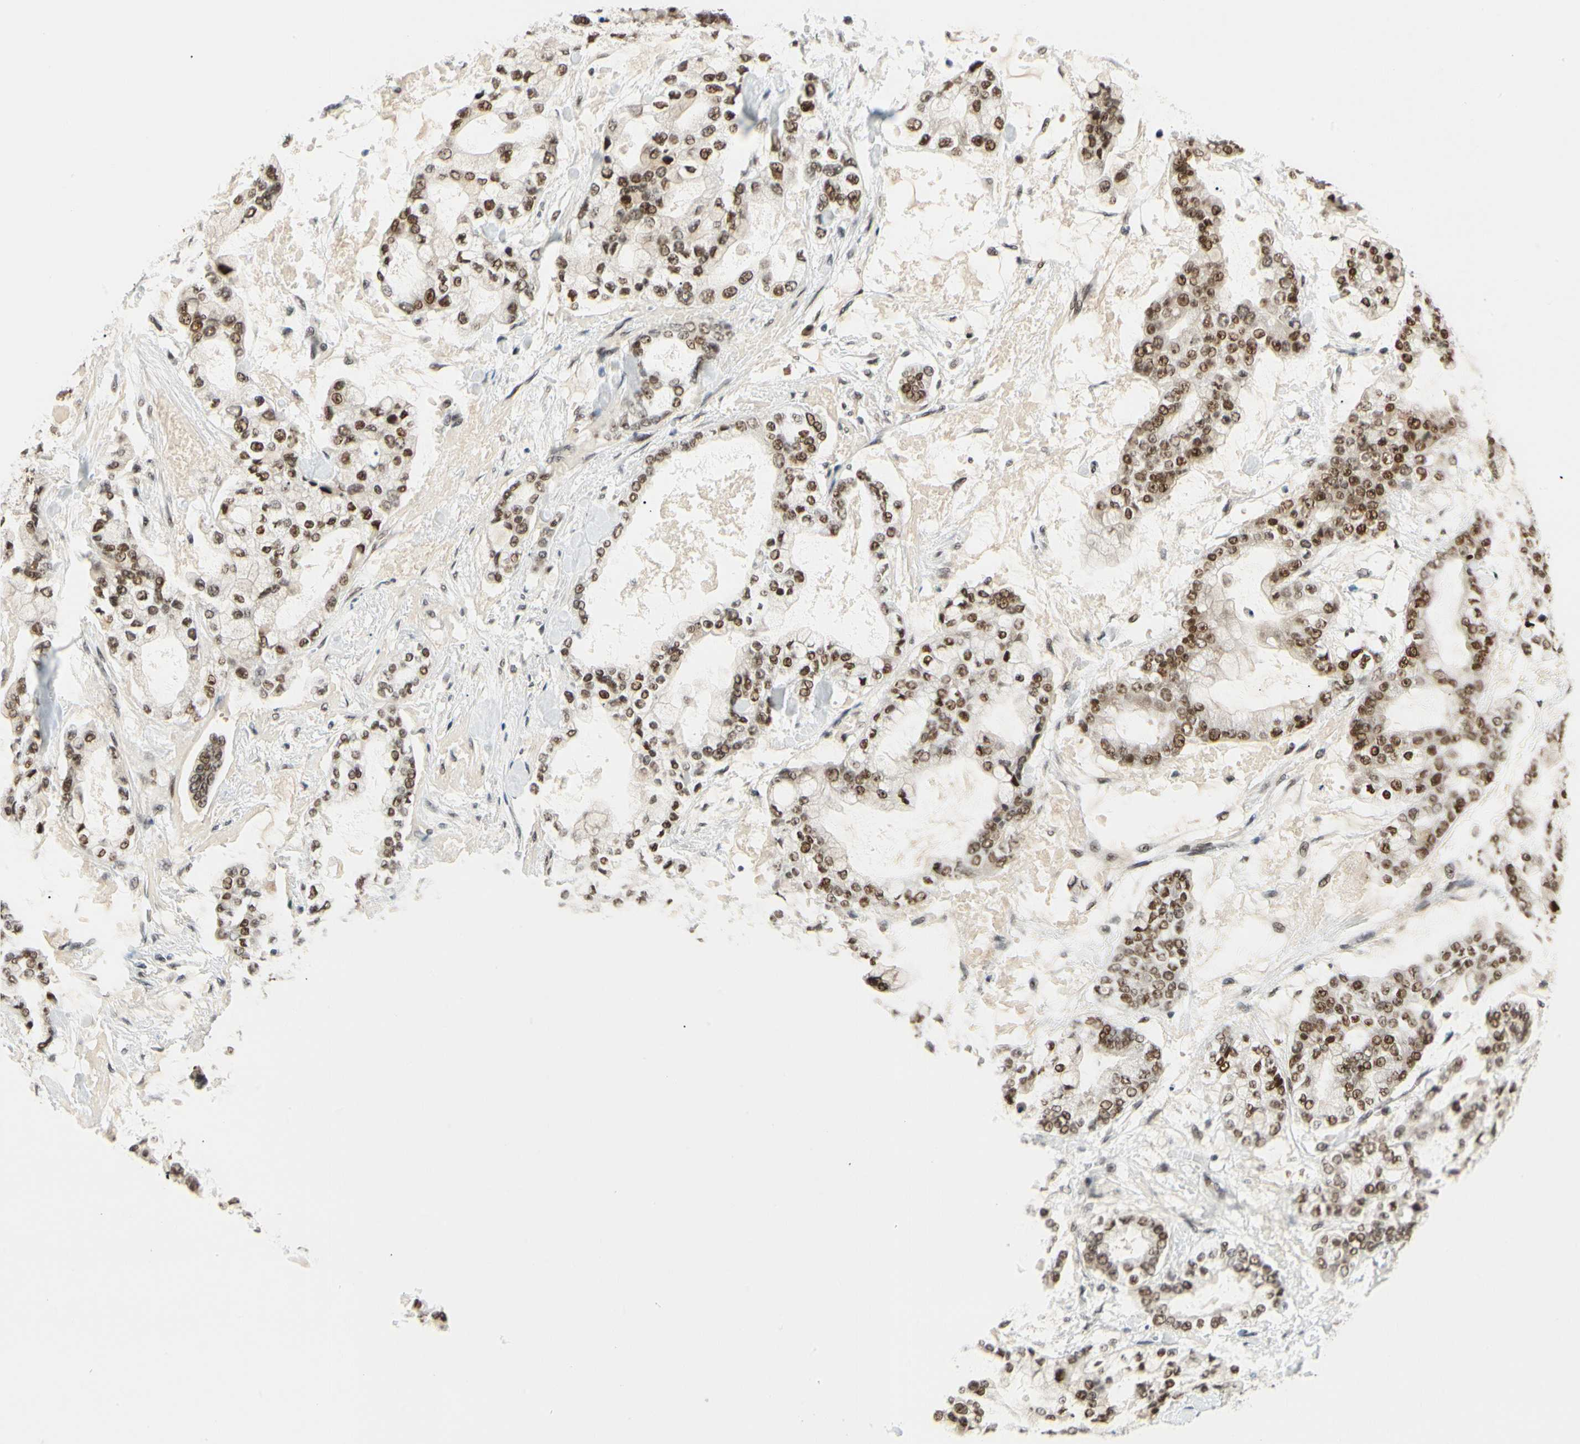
{"staining": {"intensity": "strong", "quantity": ">75%", "location": "nuclear"}, "tissue": "stomach cancer", "cell_type": "Tumor cells", "image_type": "cancer", "snomed": [{"axis": "morphology", "description": "Normal tissue, NOS"}, {"axis": "morphology", "description": "Adenocarcinoma, NOS"}, {"axis": "topography", "description": "Stomach, upper"}, {"axis": "topography", "description": "Stomach"}], "caption": "Stomach cancer (adenocarcinoma) stained for a protein (brown) displays strong nuclear positive staining in about >75% of tumor cells.", "gene": "ZSCAN16", "patient": {"sex": "male", "age": 76}}